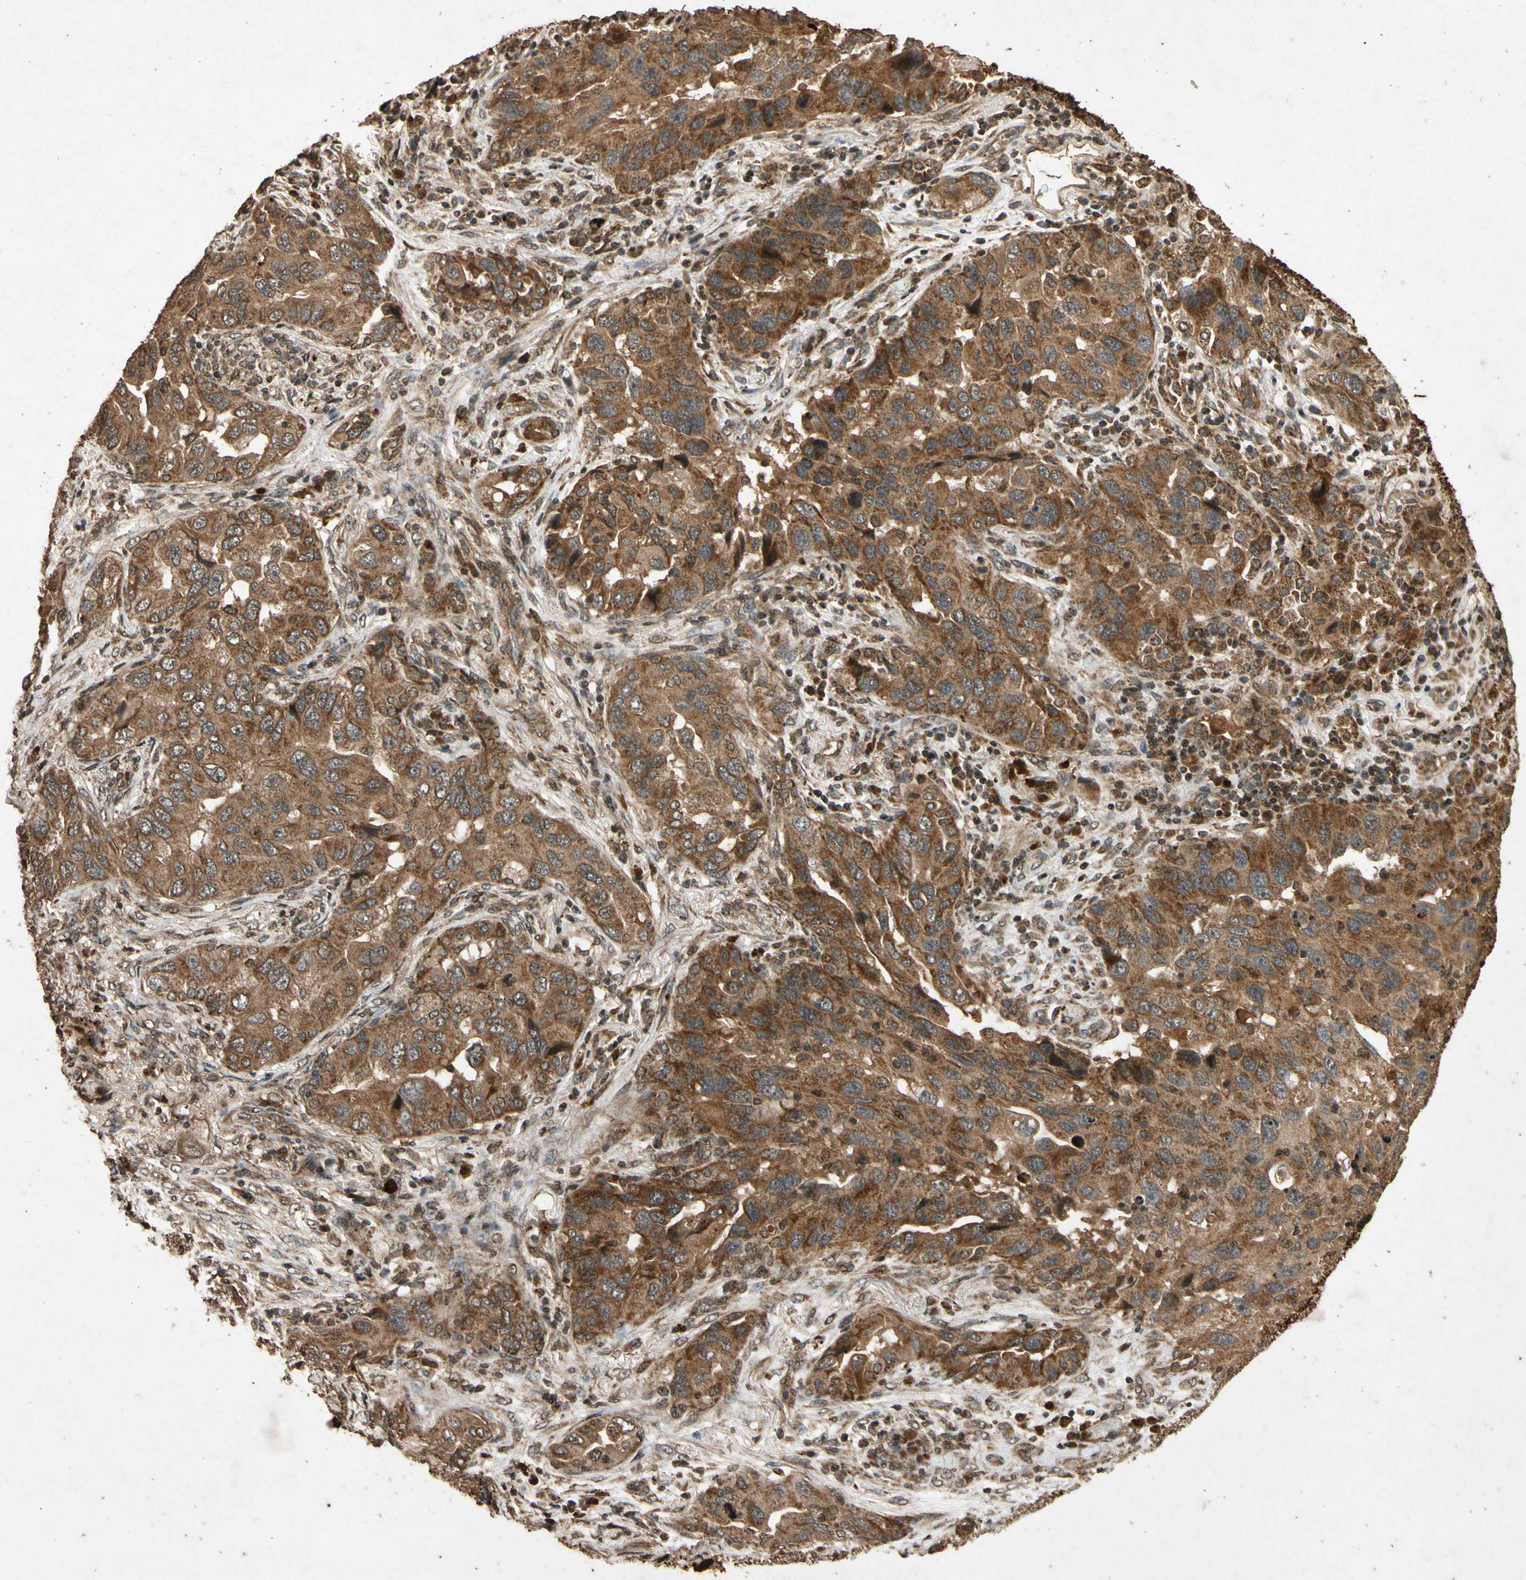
{"staining": {"intensity": "strong", "quantity": ">75%", "location": "cytoplasmic/membranous"}, "tissue": "lung cancer", "cell_type": "Tumor cells", "image_type": "cancer", "snomed": [{"axis": "morphology", "description": "Adenocarcinoma, NOS"}, {"axis": "topography", "description": "Lung"}], "caption": "IHC photomicrograph of neoplastic tissue: human adenocarcinoma (lung) stained using immunohistochemistry (IHC) exhibits high levels of strong protein expression localized specifically in the cytoplasmic/membranous of tumor cells, appearing as a cytoplasmic/membranous brown color.", "gene": "TXN2", "patient": {"sex": "female", "age": 65}}